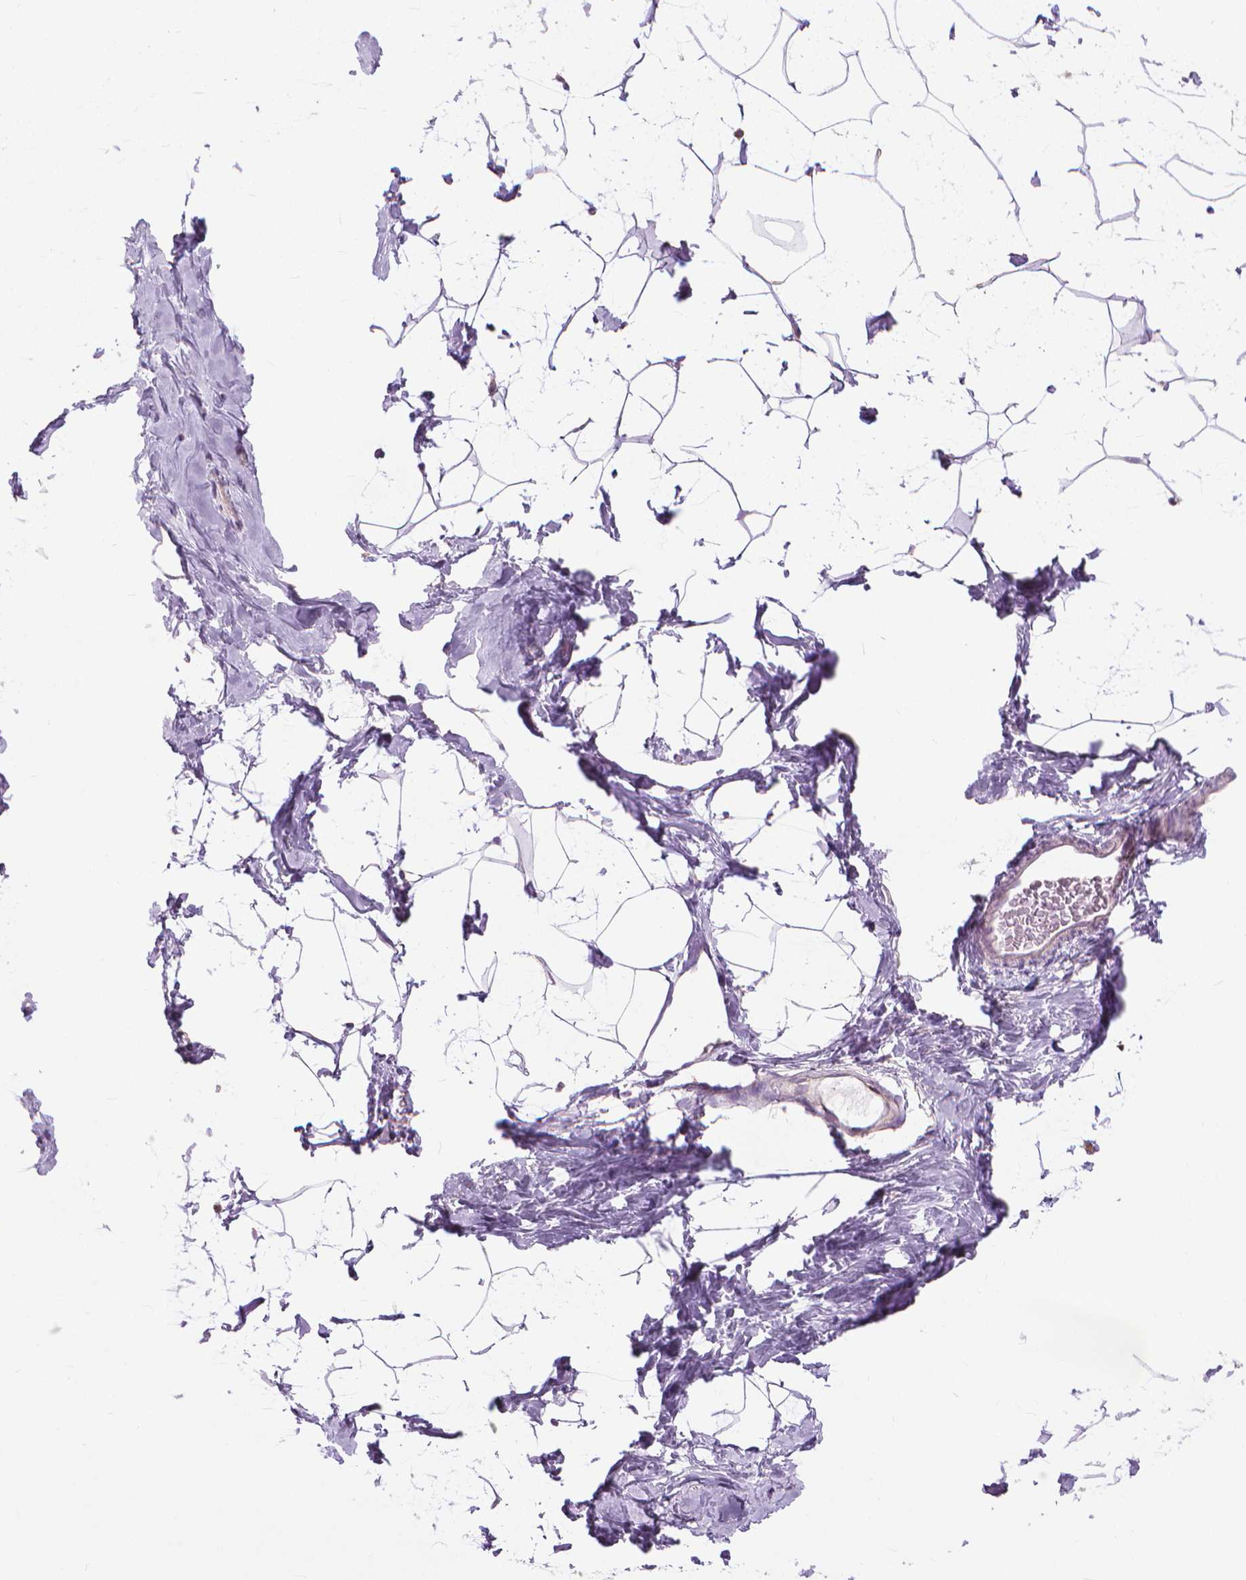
{"staining": {"intensity": "weak", "quantity": "<25%", "location": "cytoplasmic/membranous"}, "tissue": "breast", "cell_type": "Adipocytes", "image_type": "normal", "snomed": [{"axis": "morphology", "description": "Normal tissue, NOS"}, {"axis": "topography", "description": "Breast"}], "caption": "High power microscopy micrograph of an immunohistochemistry micrograph of unremarkable breast, revealing no significant staining in adipocytes. Nuclei are stained in blue.", "gene": "NUDT1", "patient": {"sex": "female", "age": 32}}